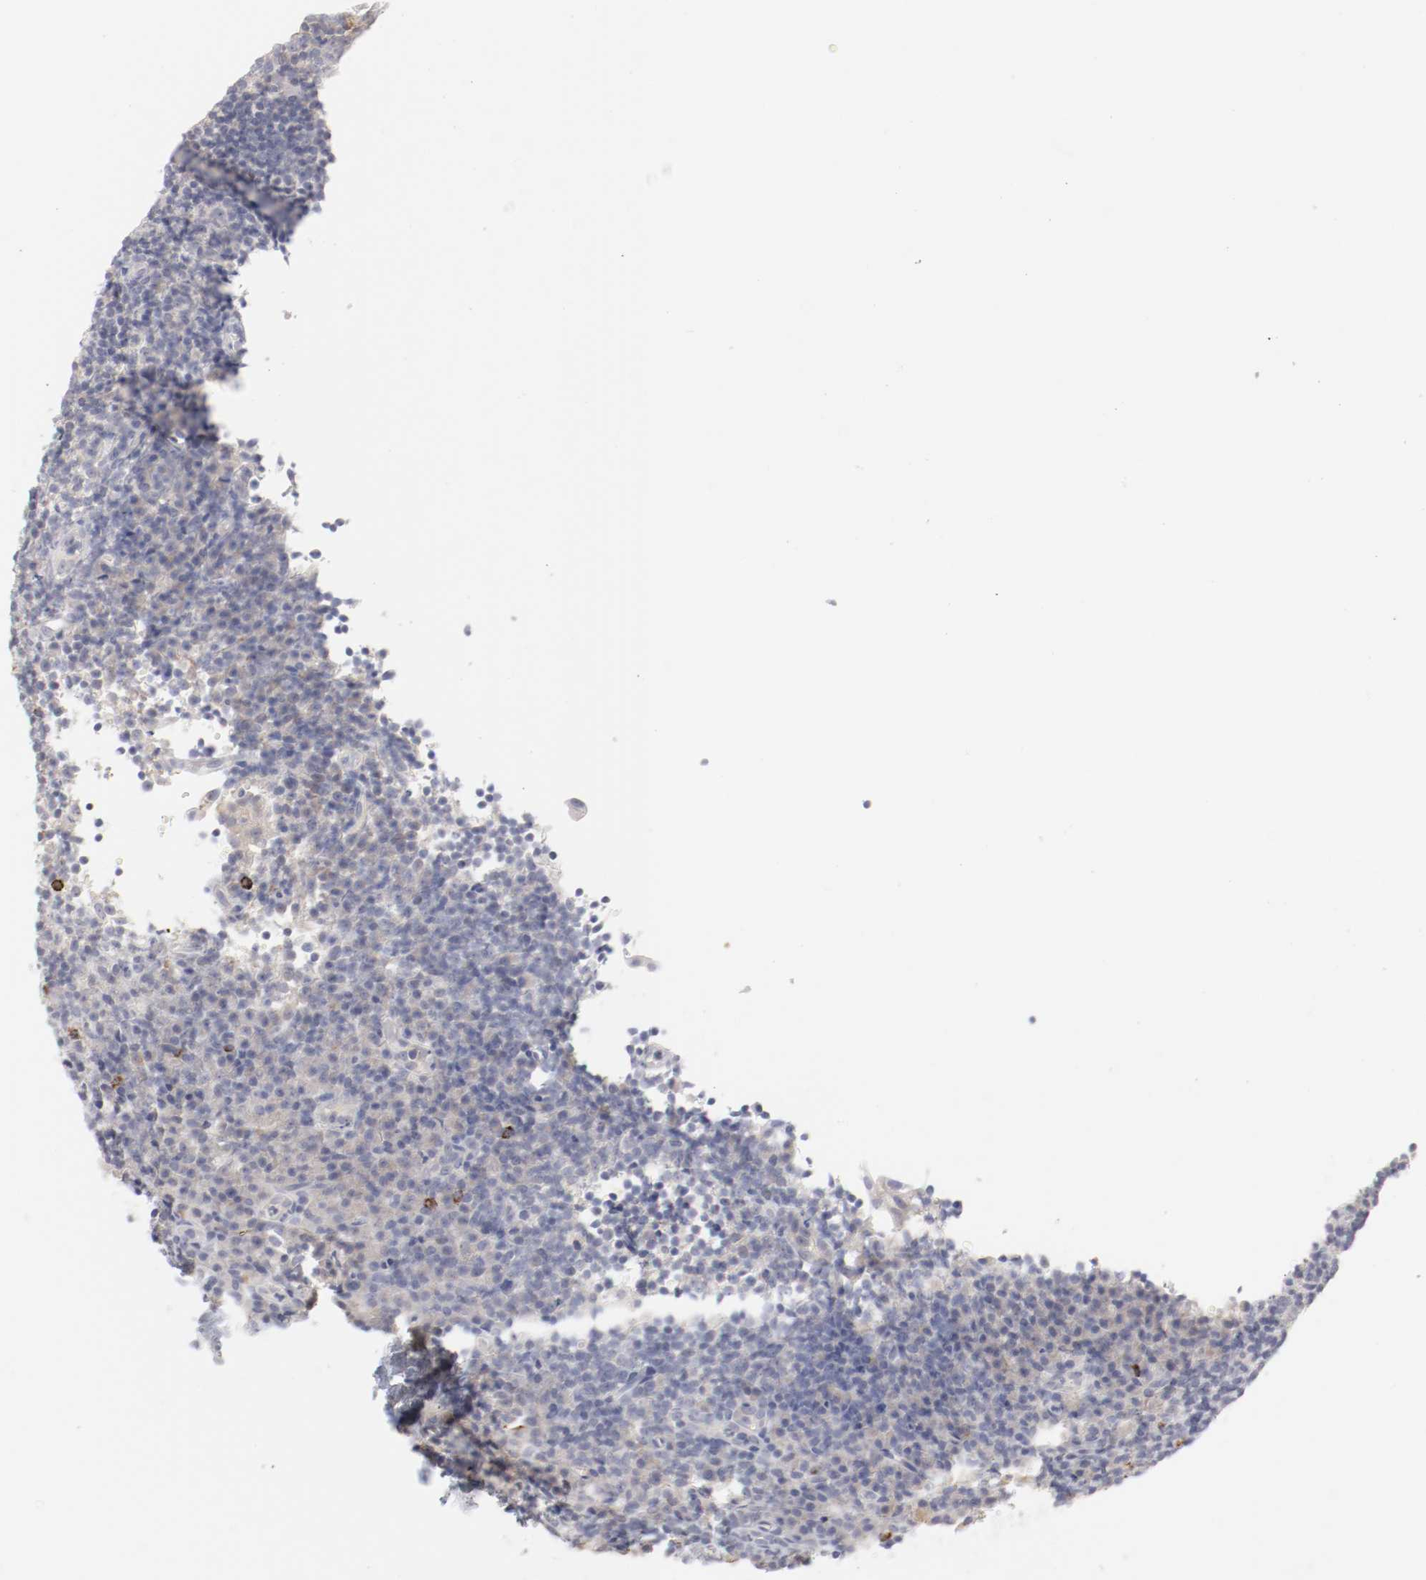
{"staining": {"intensity": "weak", "quantity": "<25%", "location": "cytoplasmic/membranous"}, "tissue": "tonsil", "cell_type": "Germinal center cells", "image_type": "normal", "snomed": [{"axis": "morphology", "description": "Normal tissue, NOS"}, {"axis": "topography", "description": "Tonsil"}], "caption": "An IHC histopathology image of unremarkable tonsil is shown. There is no staining in germinal center cells of tonsil.", "gene": "SH3BGR", "patient": {"sex": "female", "age": 40}}